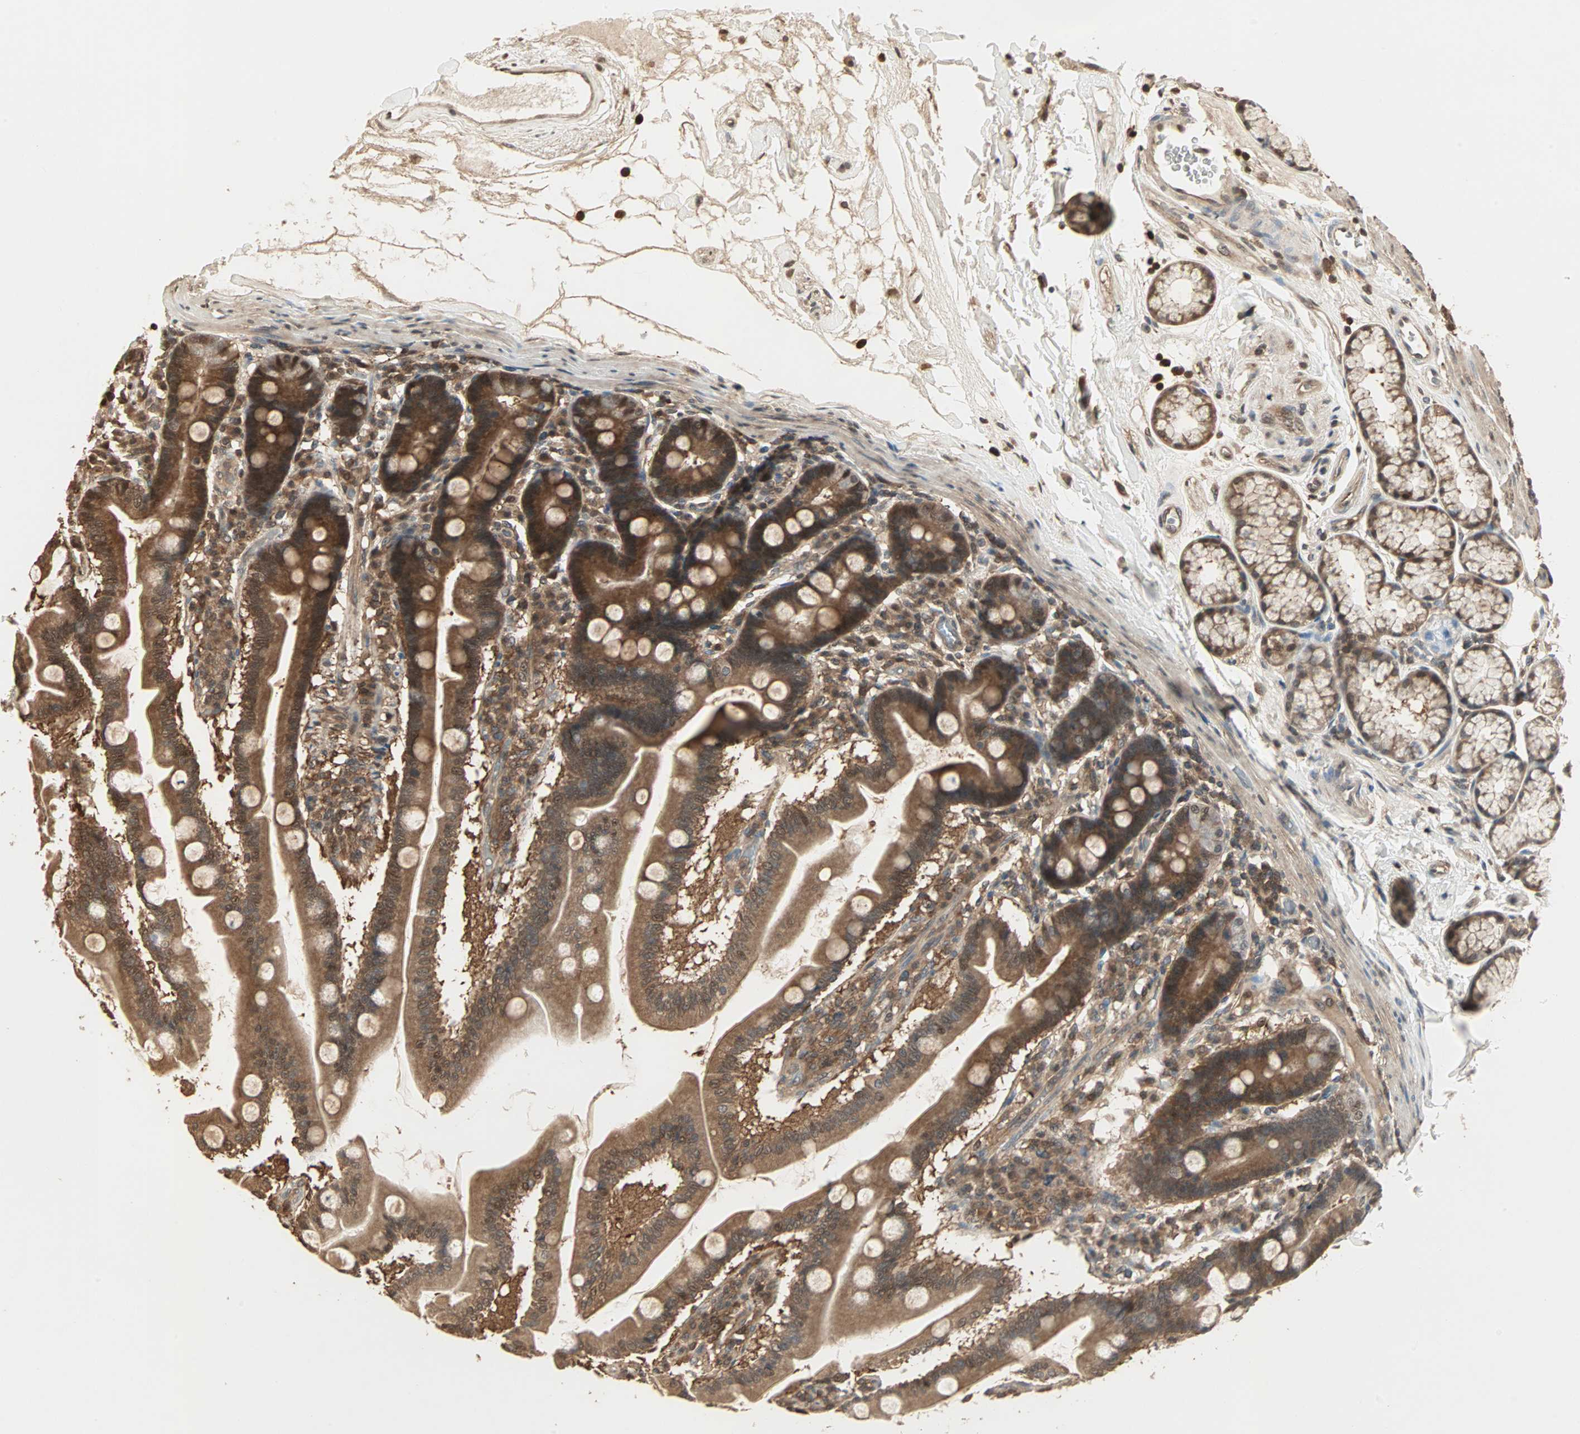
{"staining": {"intensity": "strong", "quantity": ">75%", "location": "cytoplasmic/membranous"}, "tissue": "duodenum", "cell_type": "Glandular cells", "image_type": "normal", "snomed": [{"axis": "morphology", "description": "Normal tissue, NOS"}, {"axis": "topography", "description": "Duodenum"}], "caption": "Duodenum stained for a protein demonstrates strong cytoplasmic/membranous positivity in glandular cells. The protein is stained brown, and the nuclei are stained in blue (DAB (3,3'-diaminobenzidine) IHC with brightfield microscopy, high magnification).", "gene": "DRG2", "patient": {"sex": "female", "age": 64}}